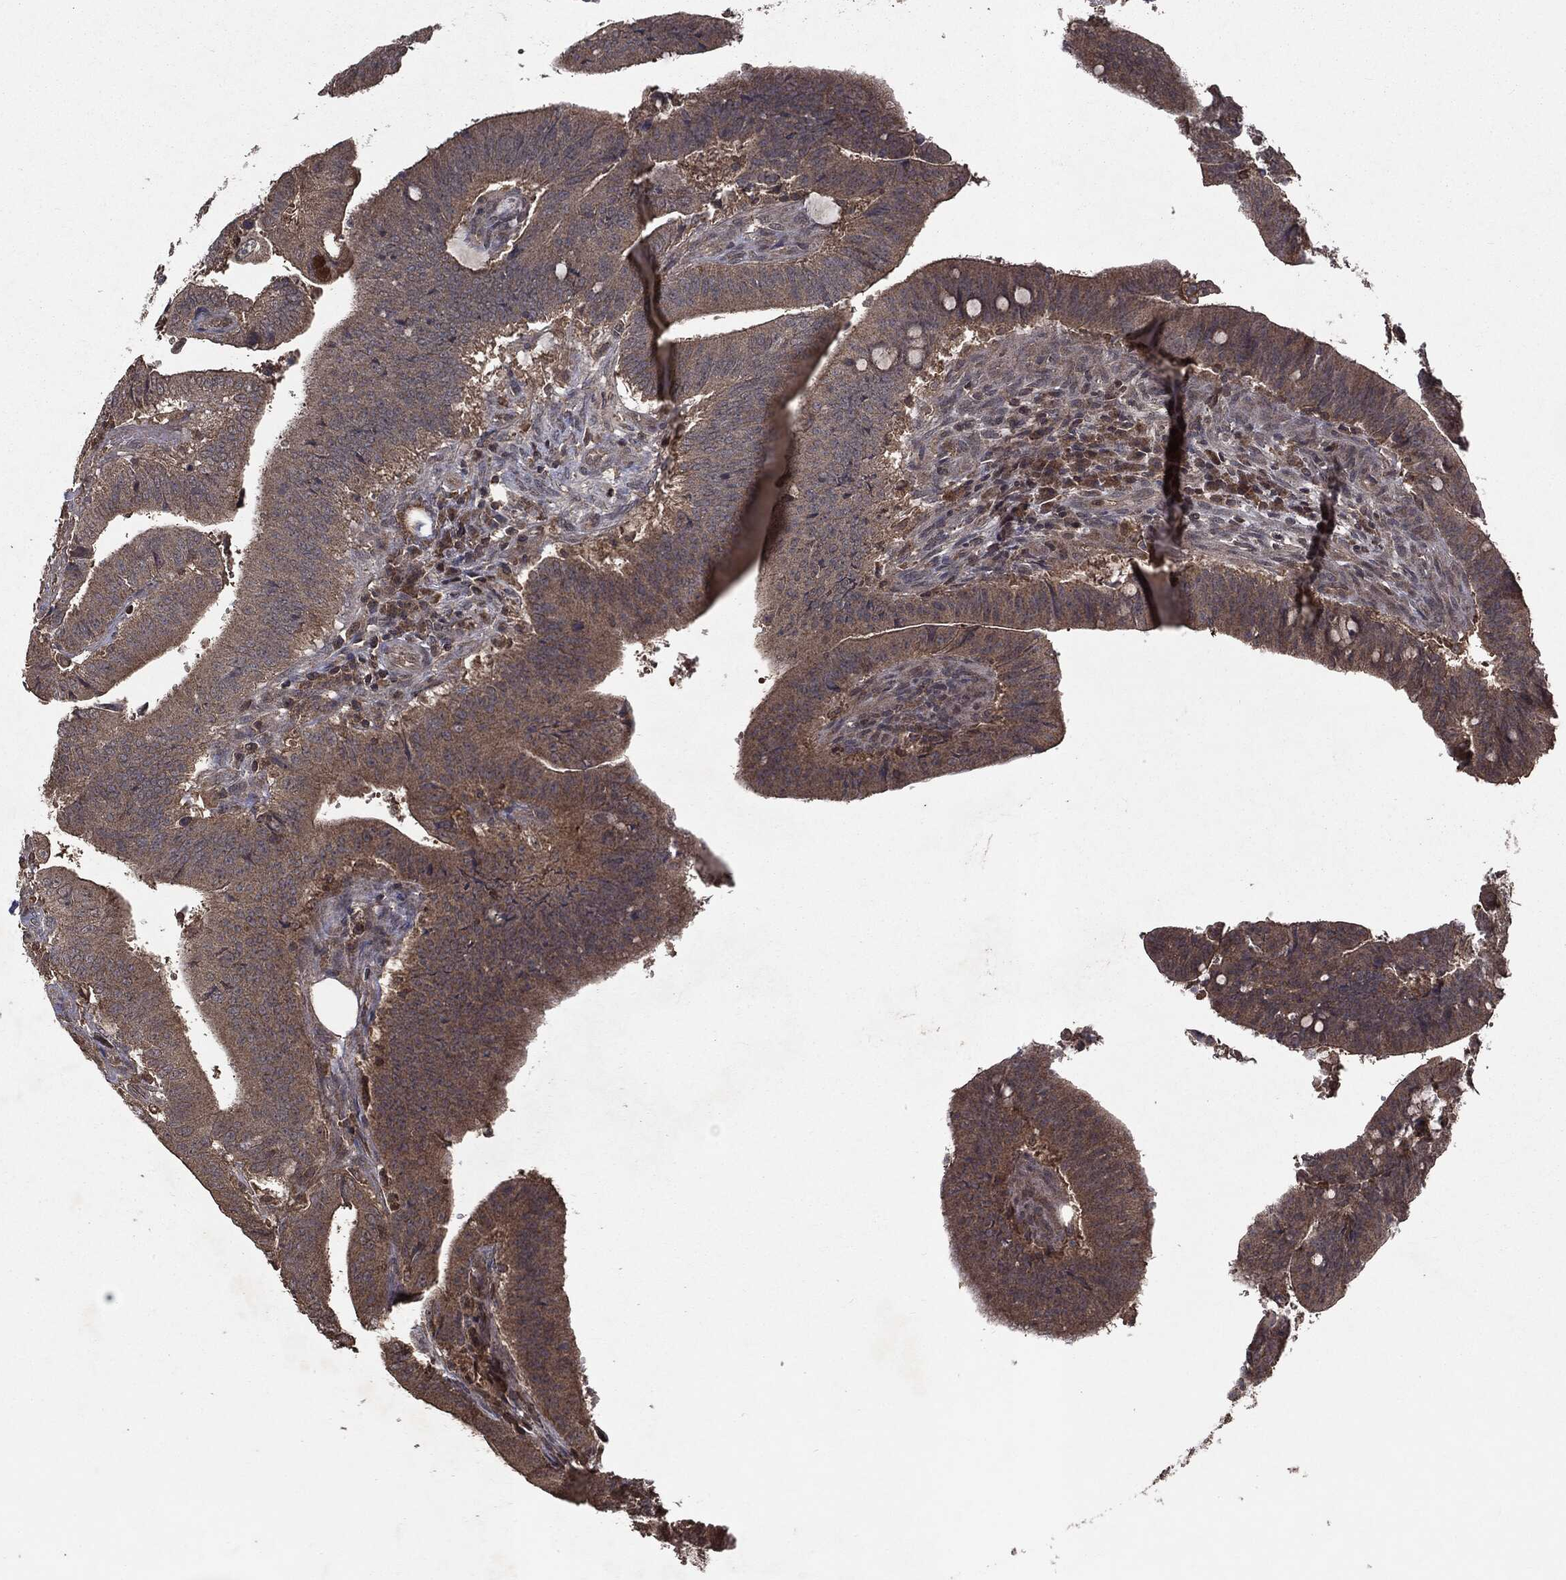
{"staining": {"intensity": "weak", "quantity": "<25%", "location": "cytoplasmic/membranous"}, "tissue": "colorectal cancer", "cell_type": "Tumor cells", "image_type": "cancer", "snomed": [{"axis": "morphology", "description": "Adenocarcinoma, NOS"}, {"axis": "topography", "description": "Colon"}], "caption": "Immunohistochemistry (IHC) image of neoplastic tissue: colorectal adenocarcinoma stained with DAB reveals no significant protein staining in tumor cells.", "gene": "MTOR", "patient": {"sex": "female", "age": 43}}